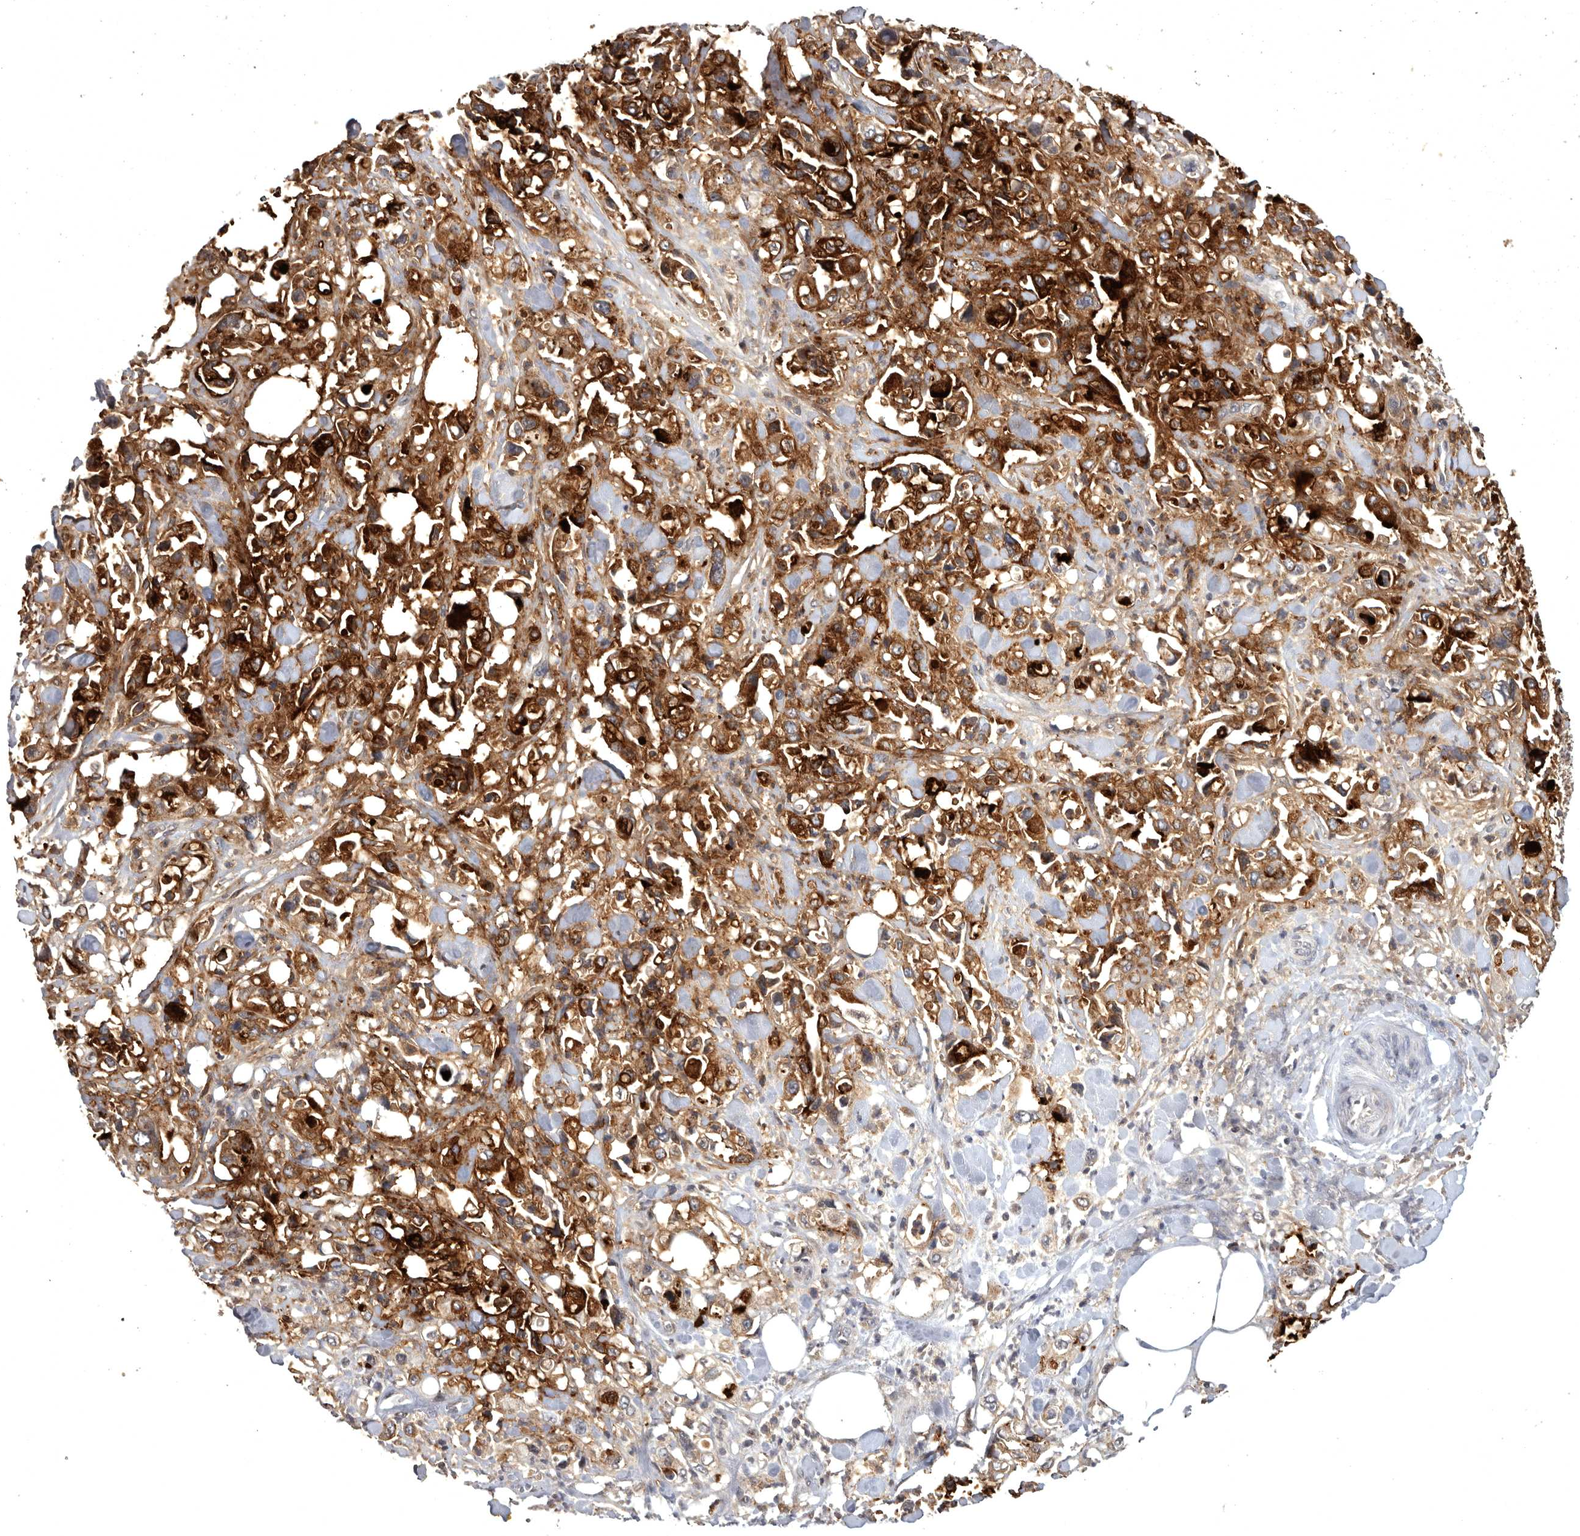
{"staining": {"intensity": "strong", "quantity": ">75%", "location": "cytoplasmic/membranous"}, "tissue": "pancreatic cancer", "cell_type": "Tumor cells", "image_type": "cancer", "snomed": [{"axis": "morphology", "description": "Adenocarcinoma, NOS"}, {"axis": "topography", "description": "Pancreas"}], "caption": "A brown stain labels strong cytoplasmic/membranous expression of a protein in pancreatic cancer (adenocarcinoma) tumor cells.", "gene": "MAN2A1", "patient": {"sex": "male", "age": 70}}